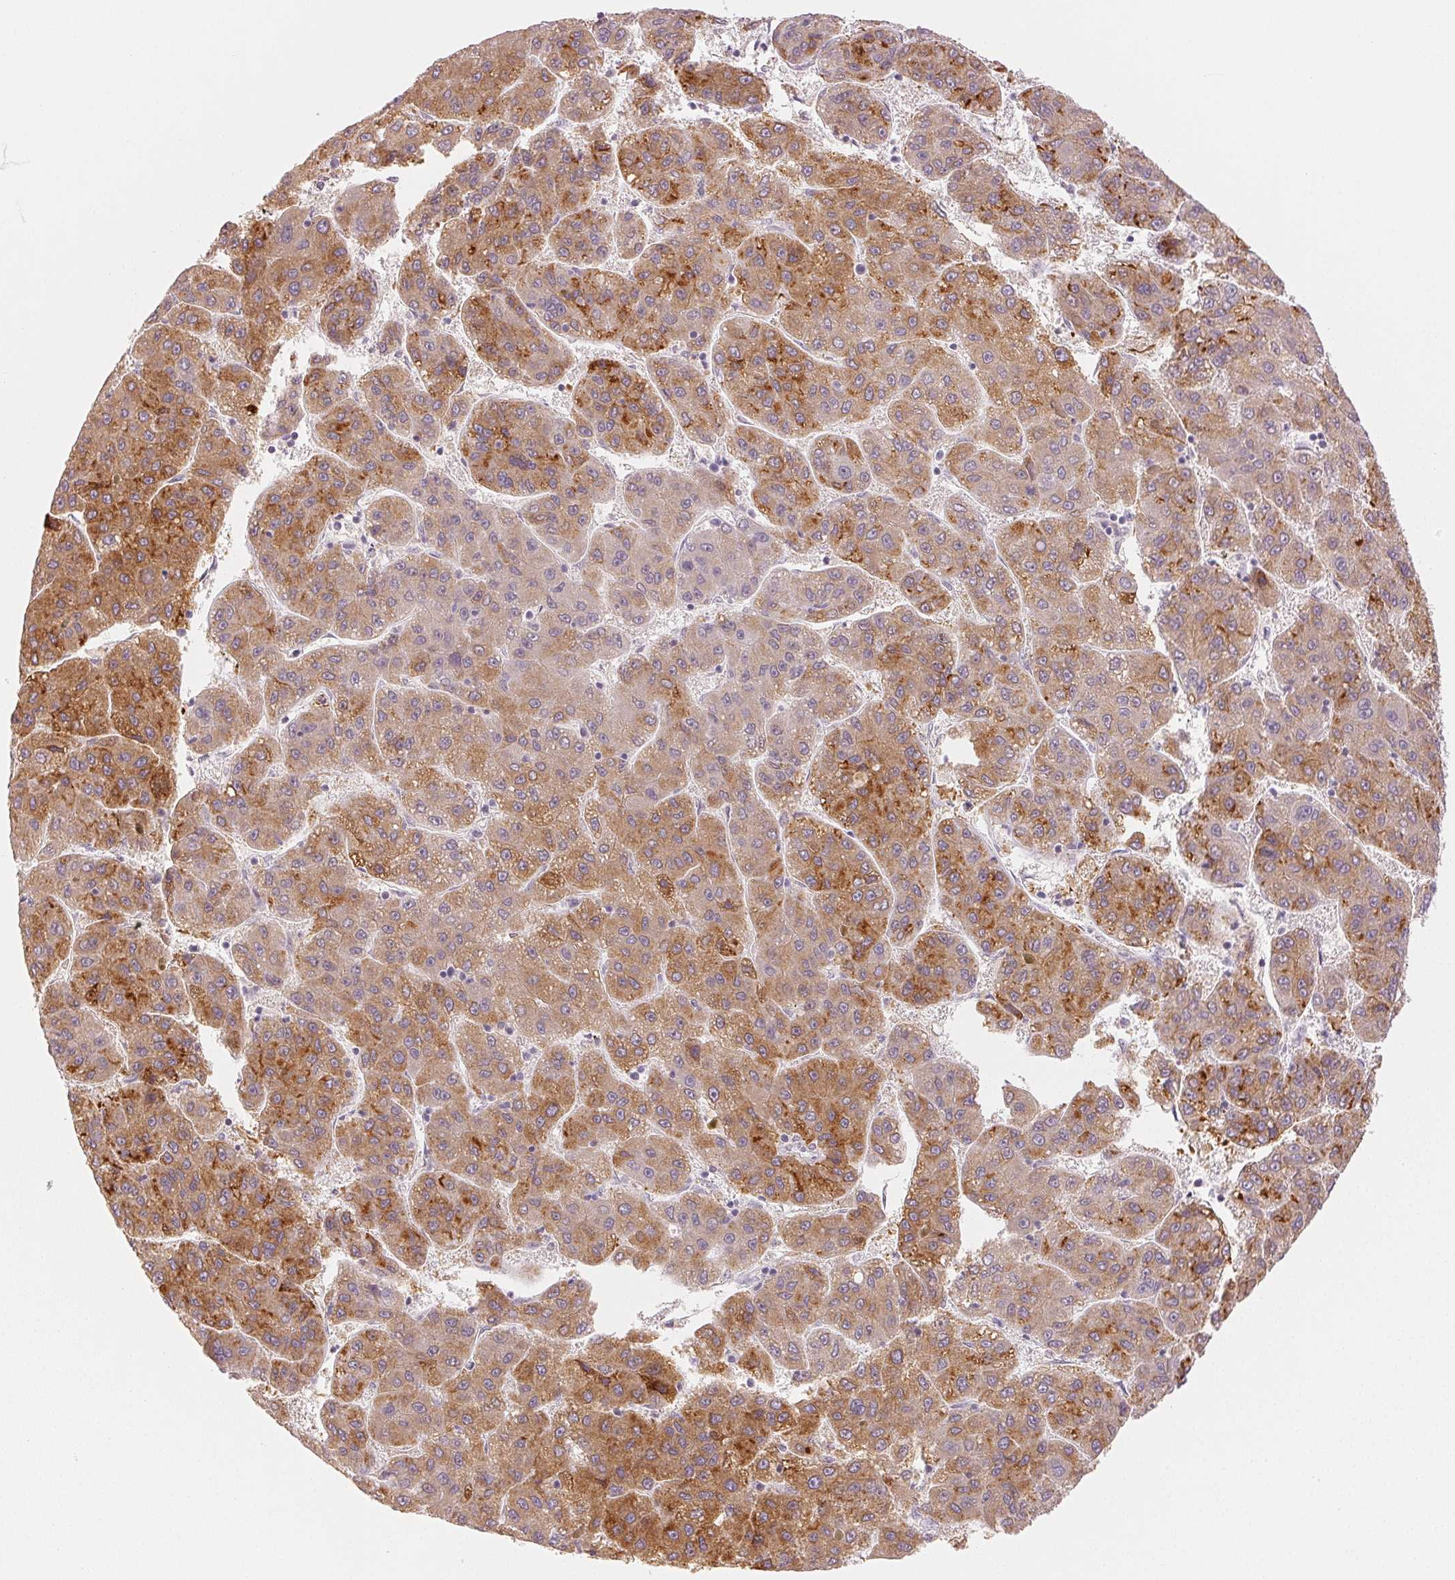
{"staining": {"intensity": "moderate", "quantity": ">75%", "location": "cytoplasmic/membranous"}, "tissue": "liver cancer", "cell_type": "Tumor cells", "image_type": "cancer", "snomed": [{"axis": "morphology", "description": "Carcinoma, Hepatocellular, NOS"}, {"axis": "topography", "description": "Liver"}], "caption": "IHC image of liver cancer stained for a protein (brown), which exhibits medium levels of moderate cytoplasmic/membranous expression in approximately >75% of tumor cells.", "gene": "MAP1LC3A", "patient": {"sex": "female", "age": 82}}